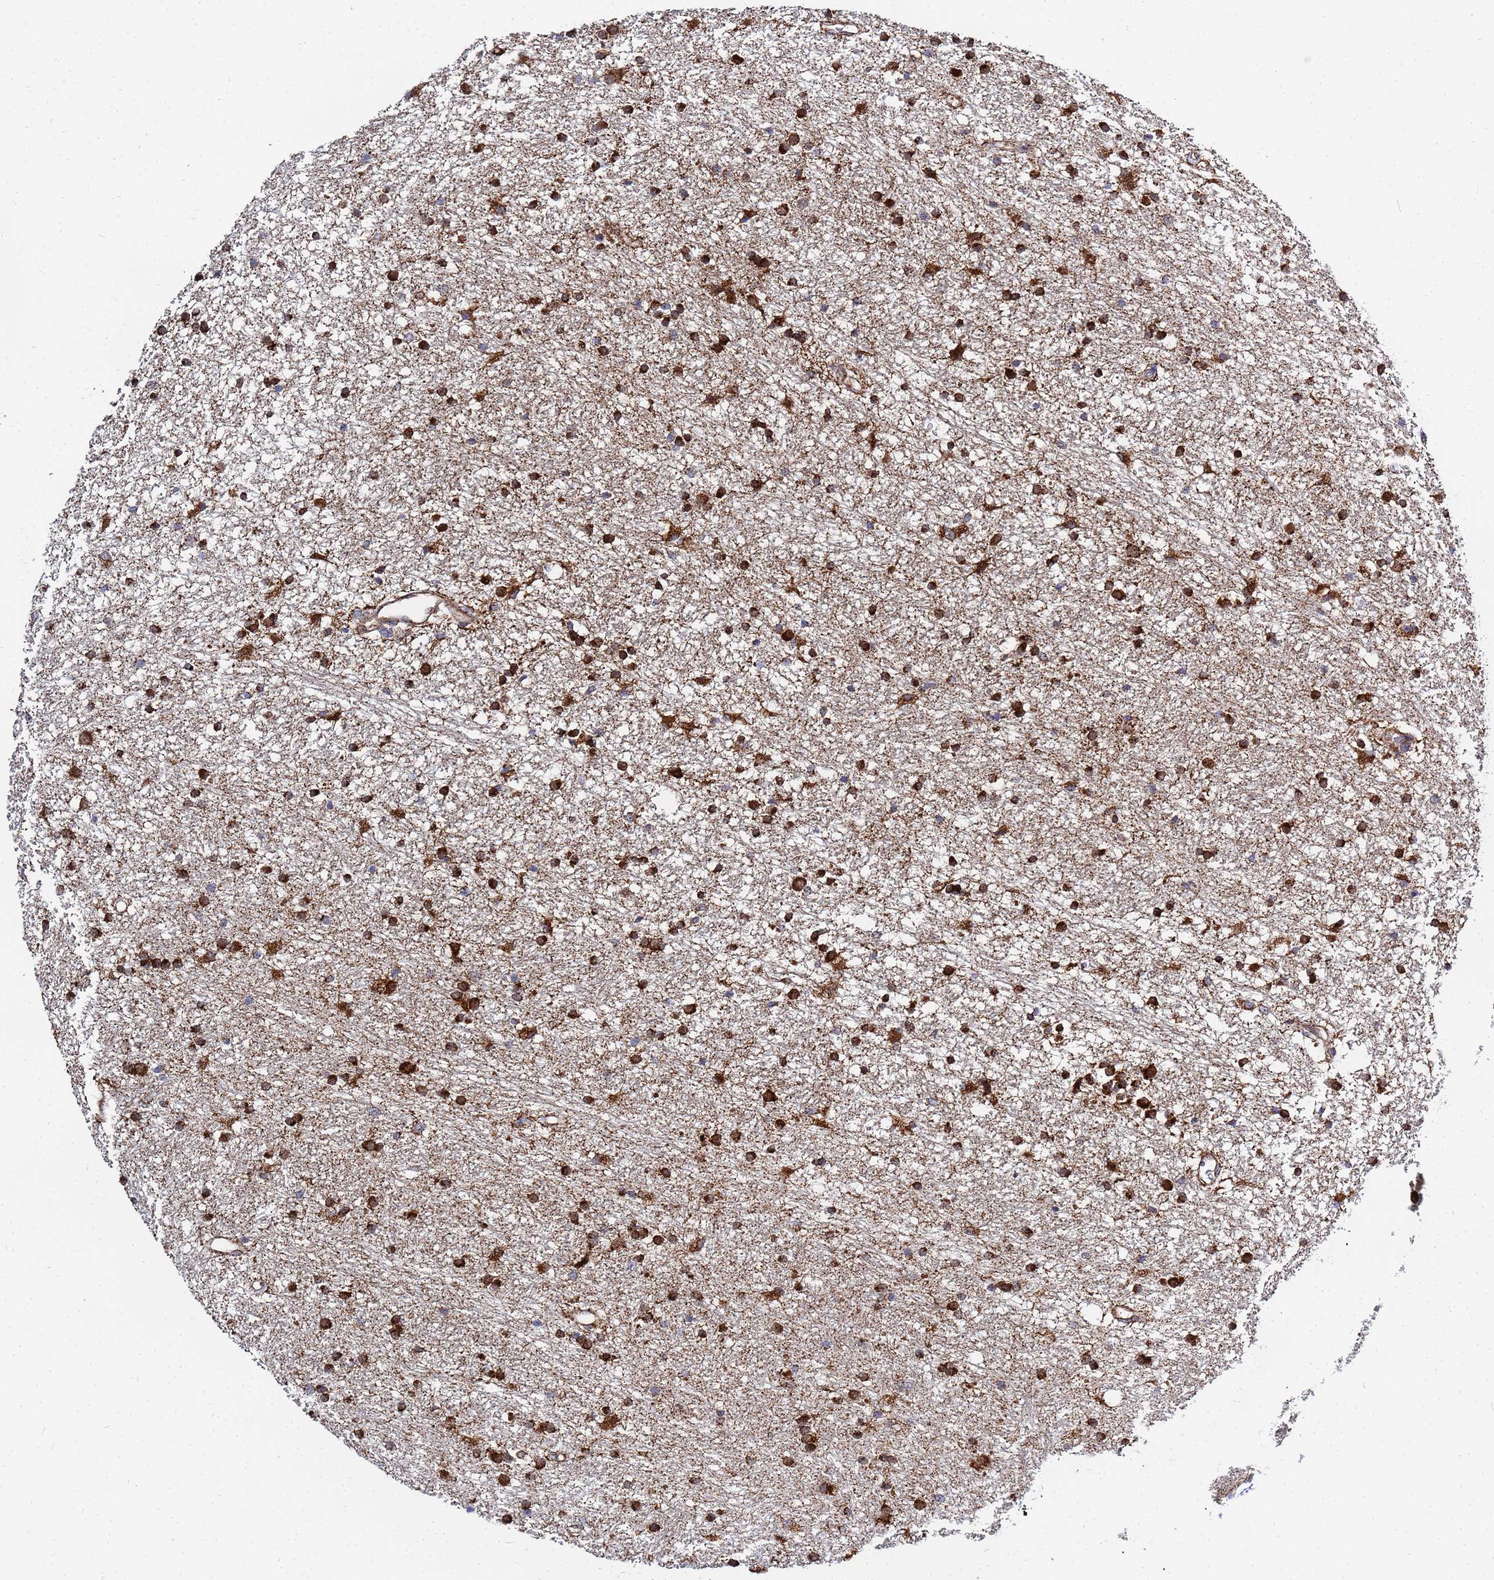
{"staining": {"intensity": "strong", "quantity": ">75%", "location": "cytoplasmic/membranous"}, "tissue": "glioma", "cell_type": "Tumor cells", "image_type": "cancer", "snomed": [{"axis": "morphology", "description": "Glioma, malignant, High grade"}, {"axis": "topography", "description": "Brain"}], "caption": "An image of glioma stained for a protein exhibits strong cytoplasmic/membranous brown staining in tumor cells. (DAB = brown stain, brightfield microscopy at high magnification).", "gene": "FAHD2A", "patient": {"sex": "male", "age": 77}}